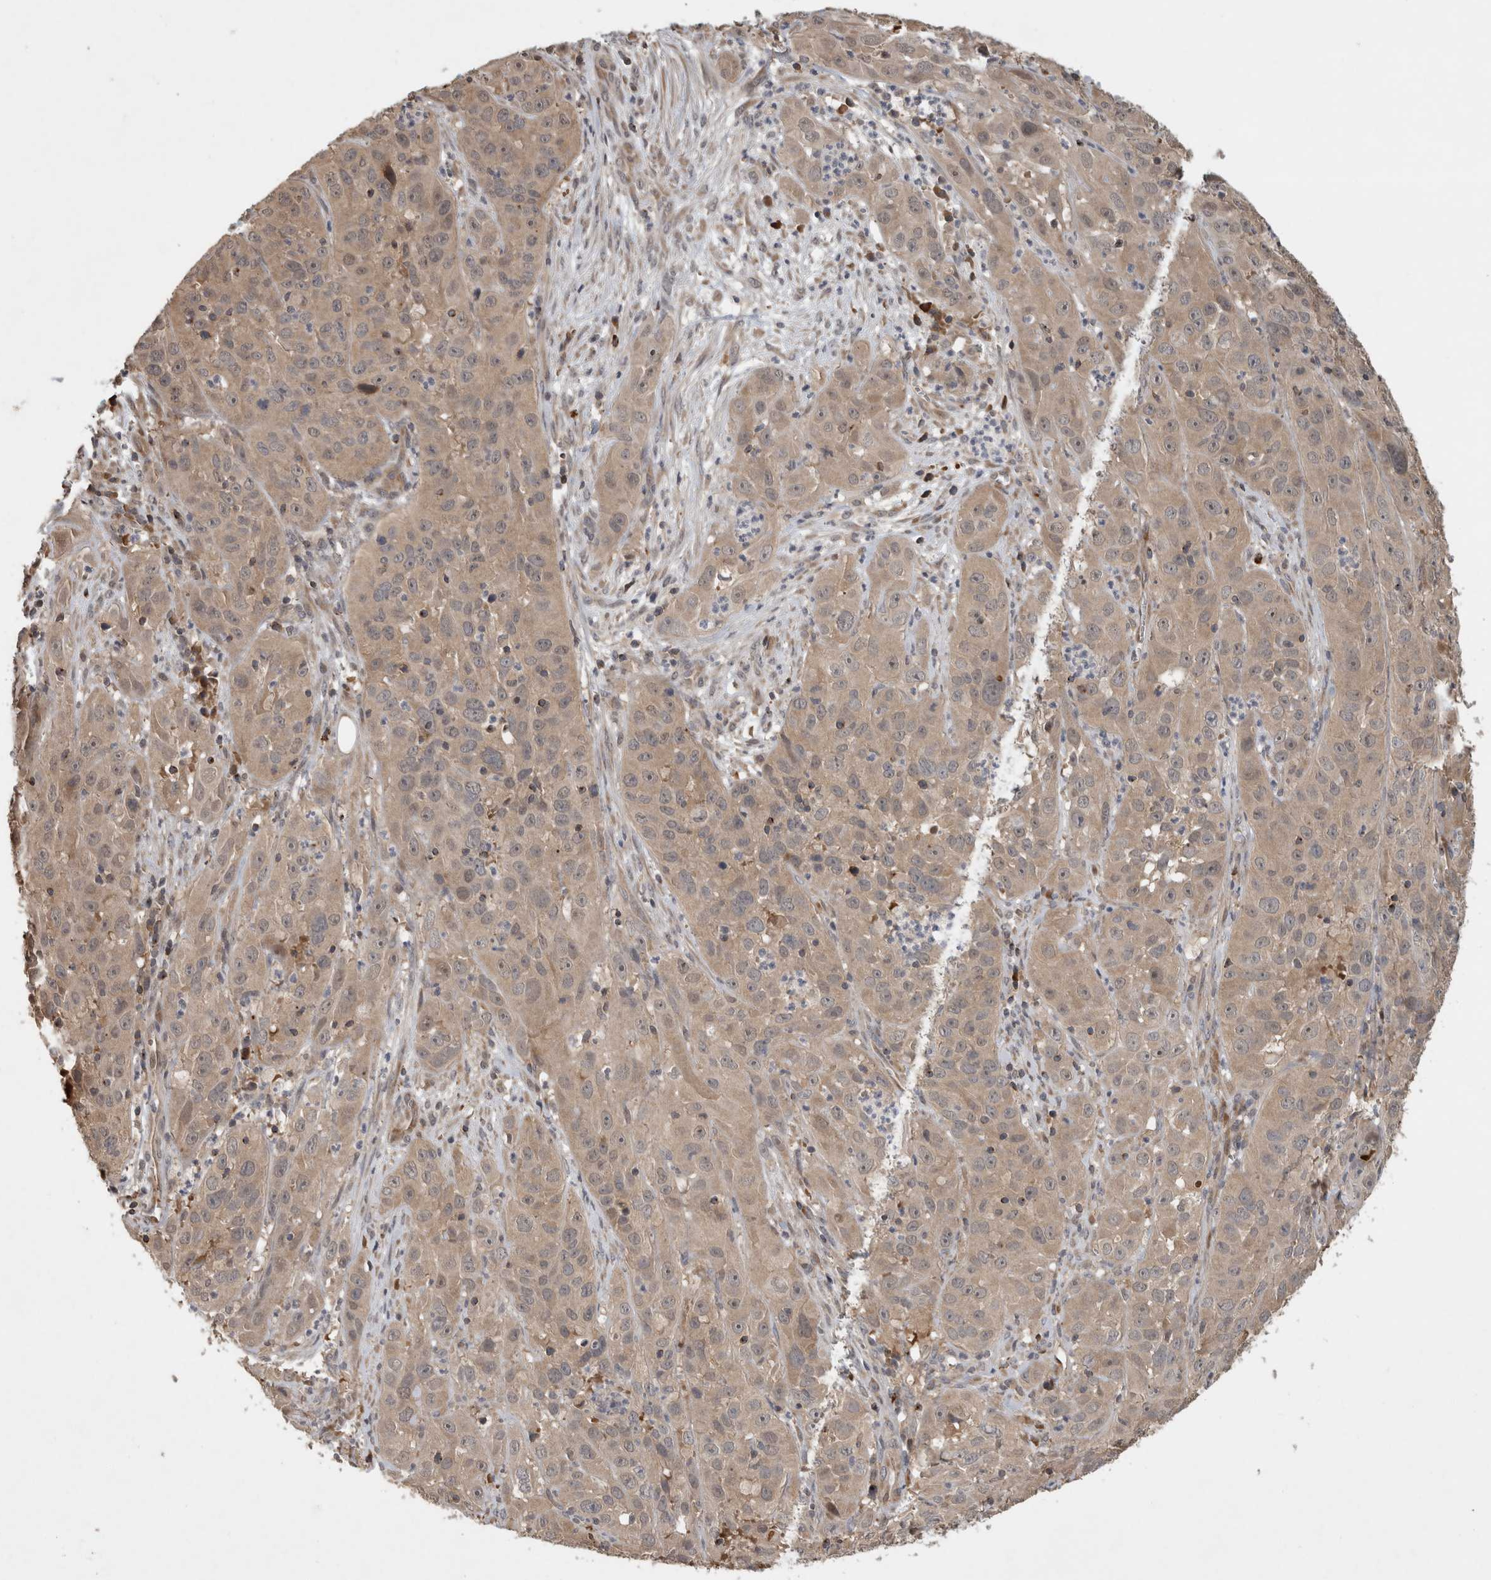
{"staining": {"intensity": "moderate", "quantity": ">75%", "location": "cytoplasmic/membranous"}, "tissue": "cervical cancer", "cell_type": "Tumor cells", "image_type": "cancer", "snomed": [{"axis": "morphology", "description": "Squamous cell carcinoma, NOS"}, {"axis": "topography", "description": "Cervix"}], "caption": "There is medium levels of moderate cytoplasmic/membranous positivity in tumor cells of cervical cancer (squamous cell carcinoma), as demonstrated by immunohistochemical staining (brown color).", "gene": "SERAC1", "patient": {"sex": "female", "age": 32}}